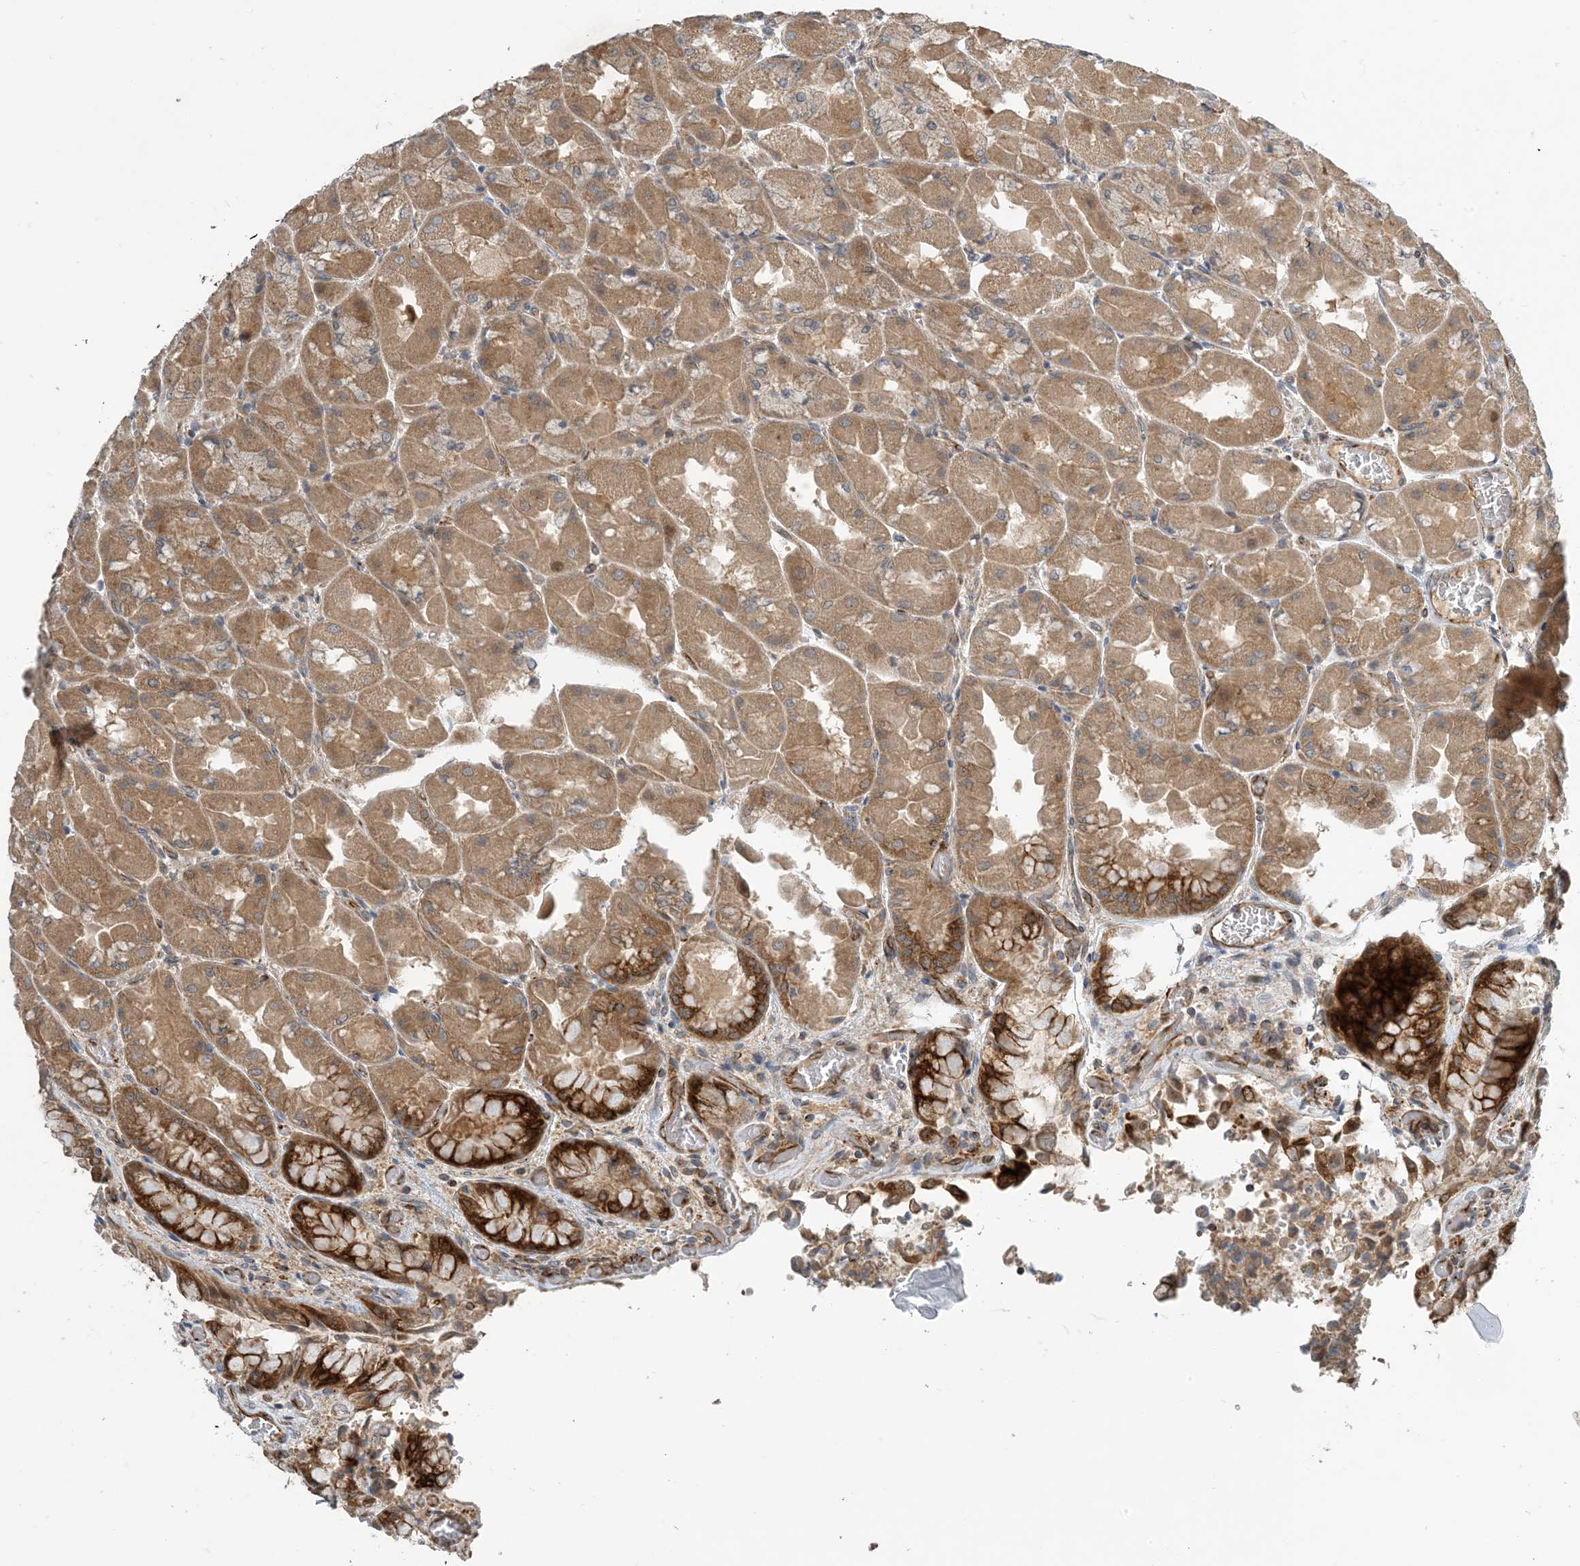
{"staining": {"intensity": "moderate", "quantity": ">75%", "location": "cytoplasmic/membranous"}, "tissue": "stomach", "cell_type": "Glandular cells", "image_type": "normal", "snomed": [{"axis": "morphology", "description": "Normal tissue, NOS"}, {"axis": "topography", "description": "Stomach"}], "caption": "A photomicrograph of human stomach stained for a protein demonstrates moderate cytoplasmic/membranous brown staining in glandular cells.", "gene": "ZBTB3", "patient": {"sex": "female", "age": 61}}